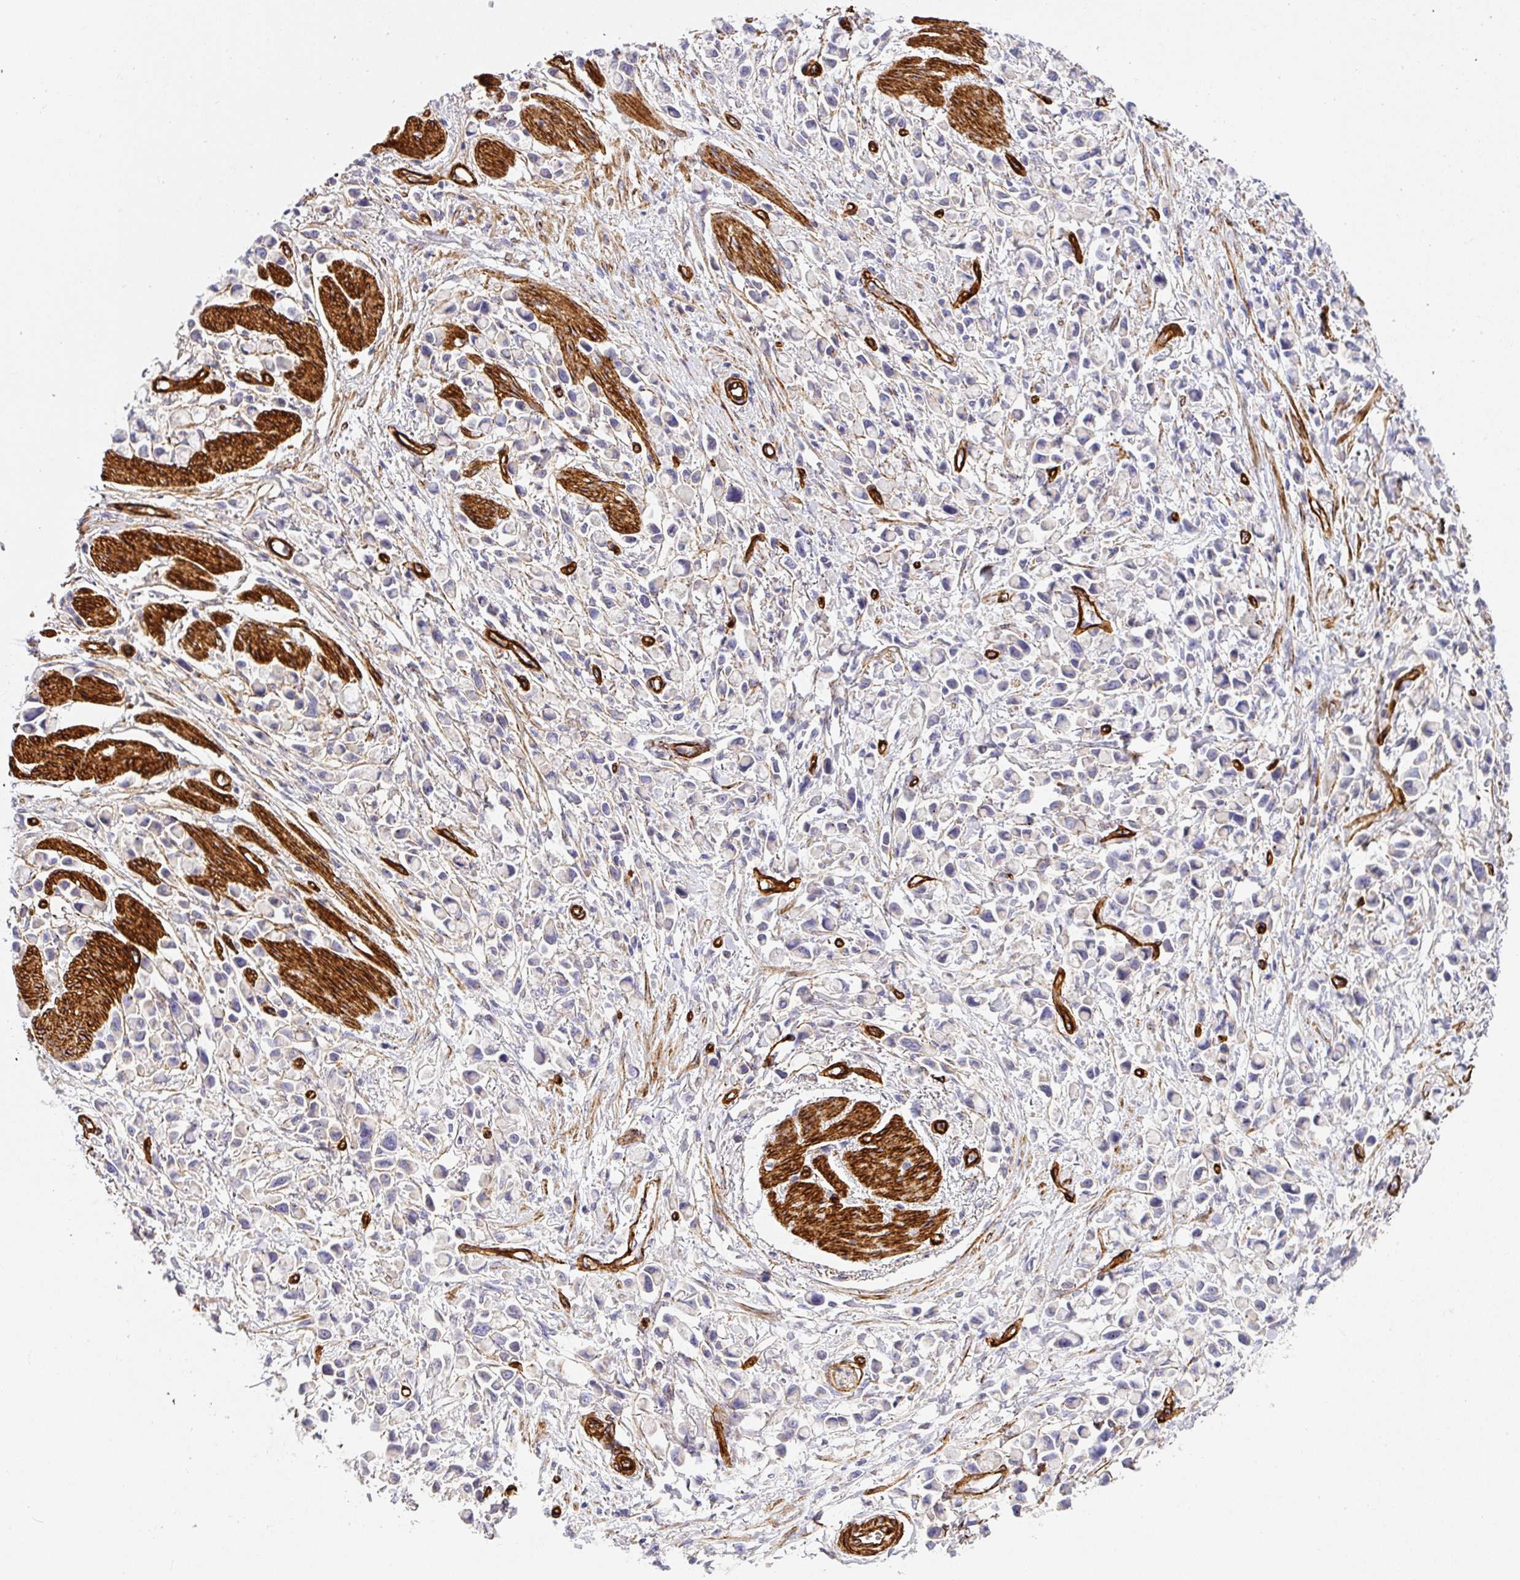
{"staining": {"intensity": "negative", "quantity": "none", "location": "none"}, "tissue": "stomach cancer", "cell_type": "Tumor cells", "image_type": "cancer", "snomed": [{"axis": "morphology", "description": "Adenocarcinoma, NOS"}, {"axis": "topography", "description": "Stomach"}], "caption": "Tumor cells show no significant protein positivity in adenocarcinoma (stomach).", "gene": "SLC25A17", "patient": {"sex": "female", "age": 81}}